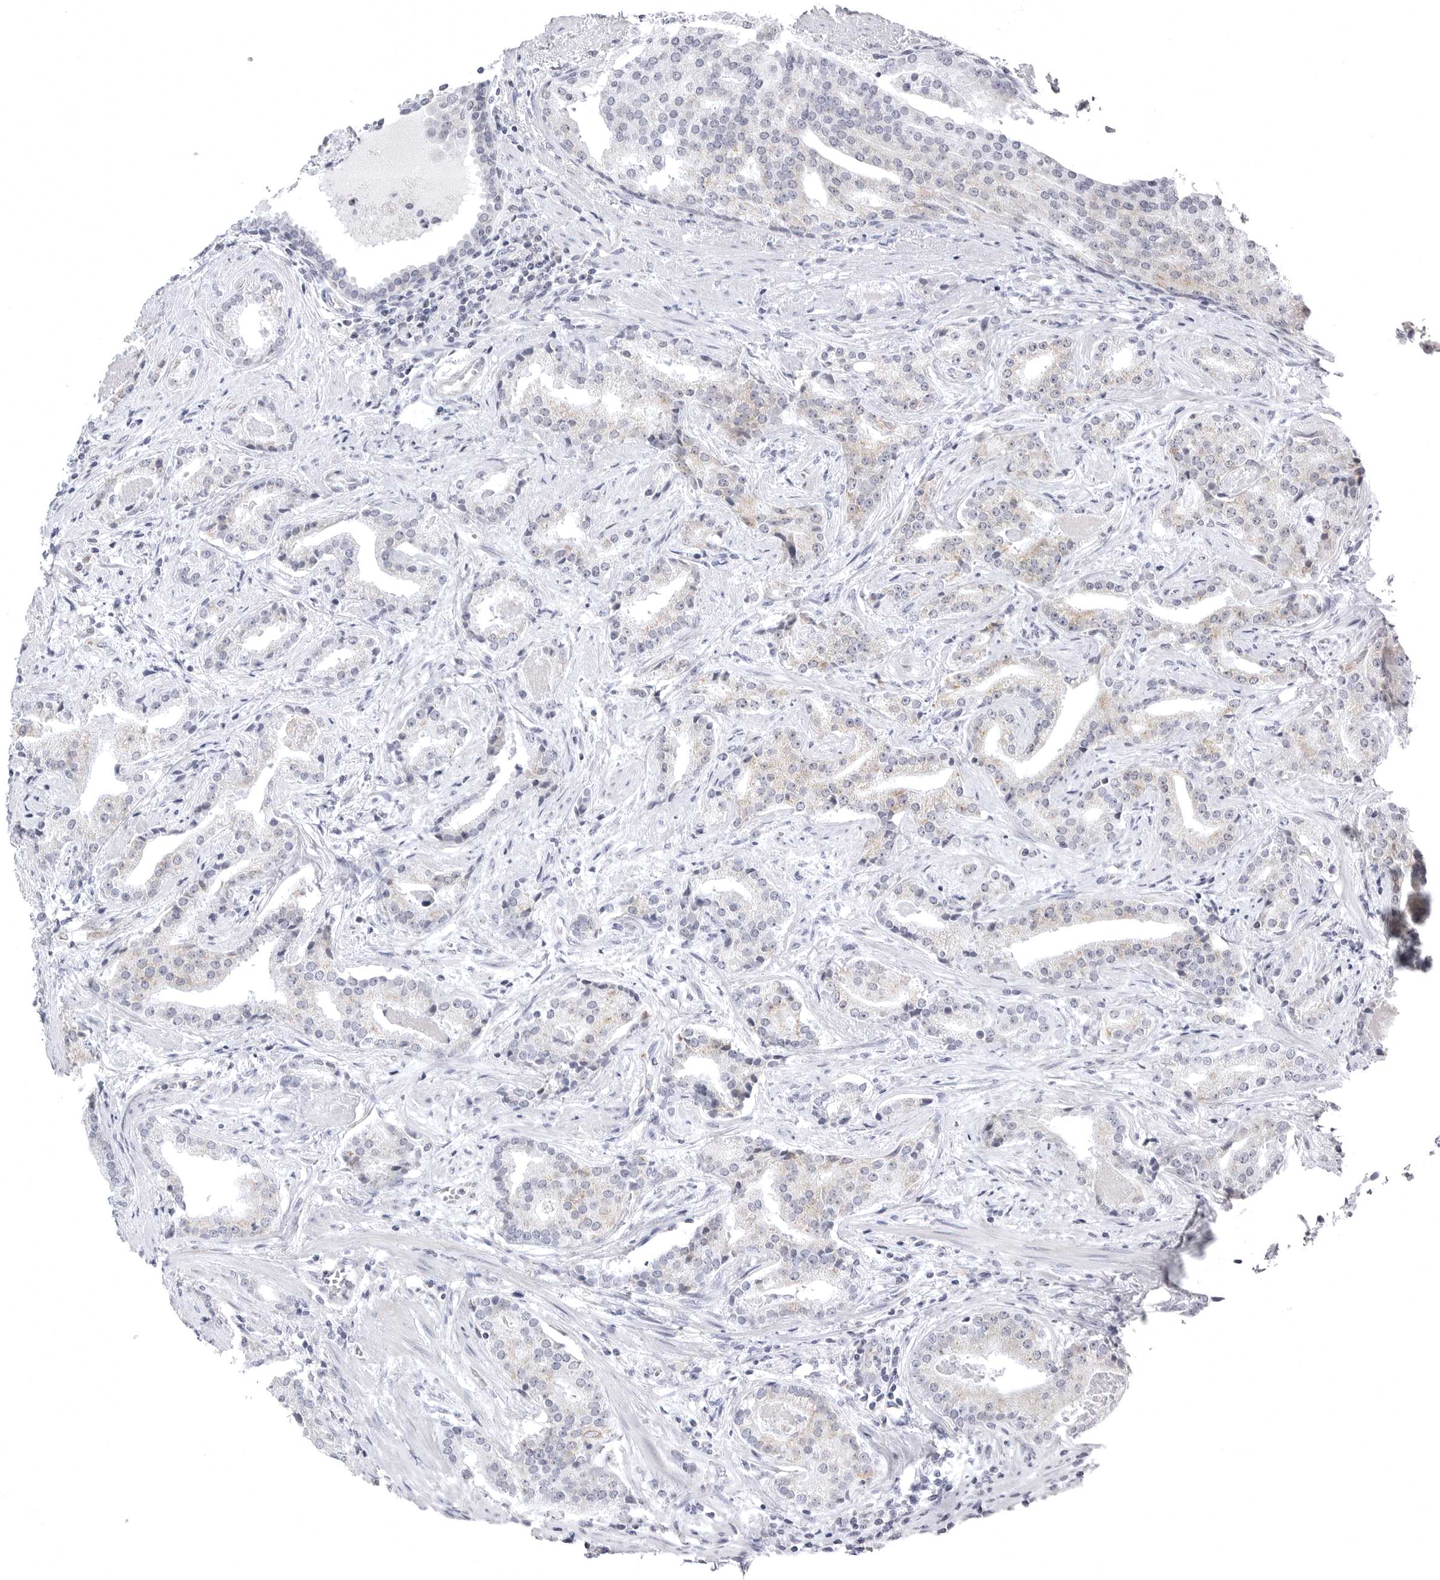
{"staining": {"intensity": "negative", "quantity": "none", "location": "none"}, "tissue": "prostate cancer", "cell_type": "Tumor cells", "image_type": "cancer", "snomed": [{"axis": "morphology", "description": "Adenocarcinoma, Low grade"}, {"axis": "topography", "description": "Prostate"}], "caption": "Micrograph shows no significant protein expression in tumor cells of prostate low-grade adenocarcinoma.", "gene": "TUFM", "patient": {"sex": "male", "age": 67}}